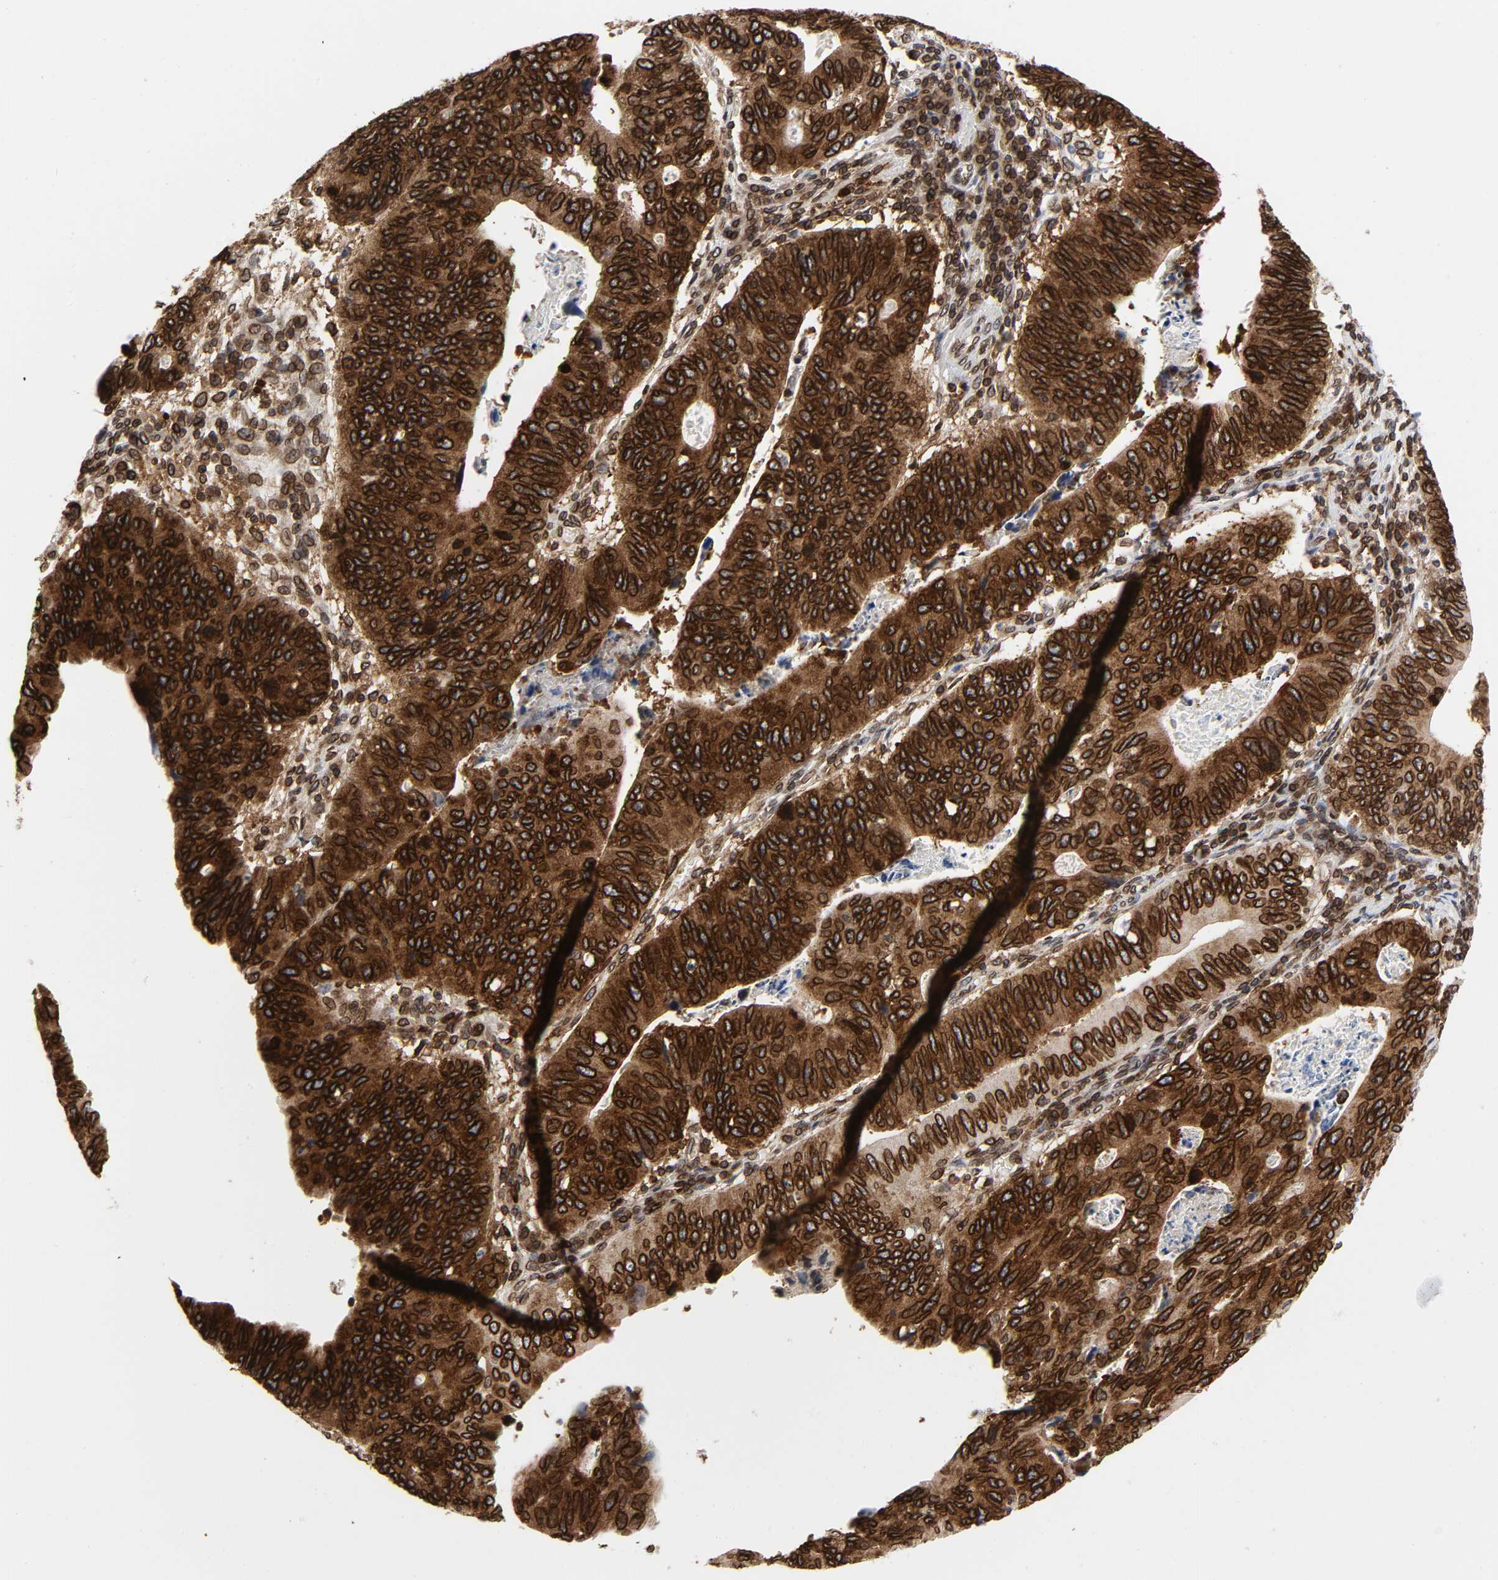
{"staining": {"intensity": "strong", "quantity": ">75%", "location": "cytoplasmic/membranous,nuclear"}, "tissue": "stomach cancer", "cell_type": "Tumor cells", "image_type": "cancer", "snomed": [{"axis": "morphology", "description": "Adenocarcinoma, NOS"}, {"axis": "topography", "description": "Stomach"}], "caption": "Protein staining of adenocarcinoma (stomach) tissue demonstrates strong cytoplasmic/membranous and nuclear expression in approximately >75% of tumor cells.", "gene": "RANGAP1", "patient": {"sex": "male", "age": 59}}